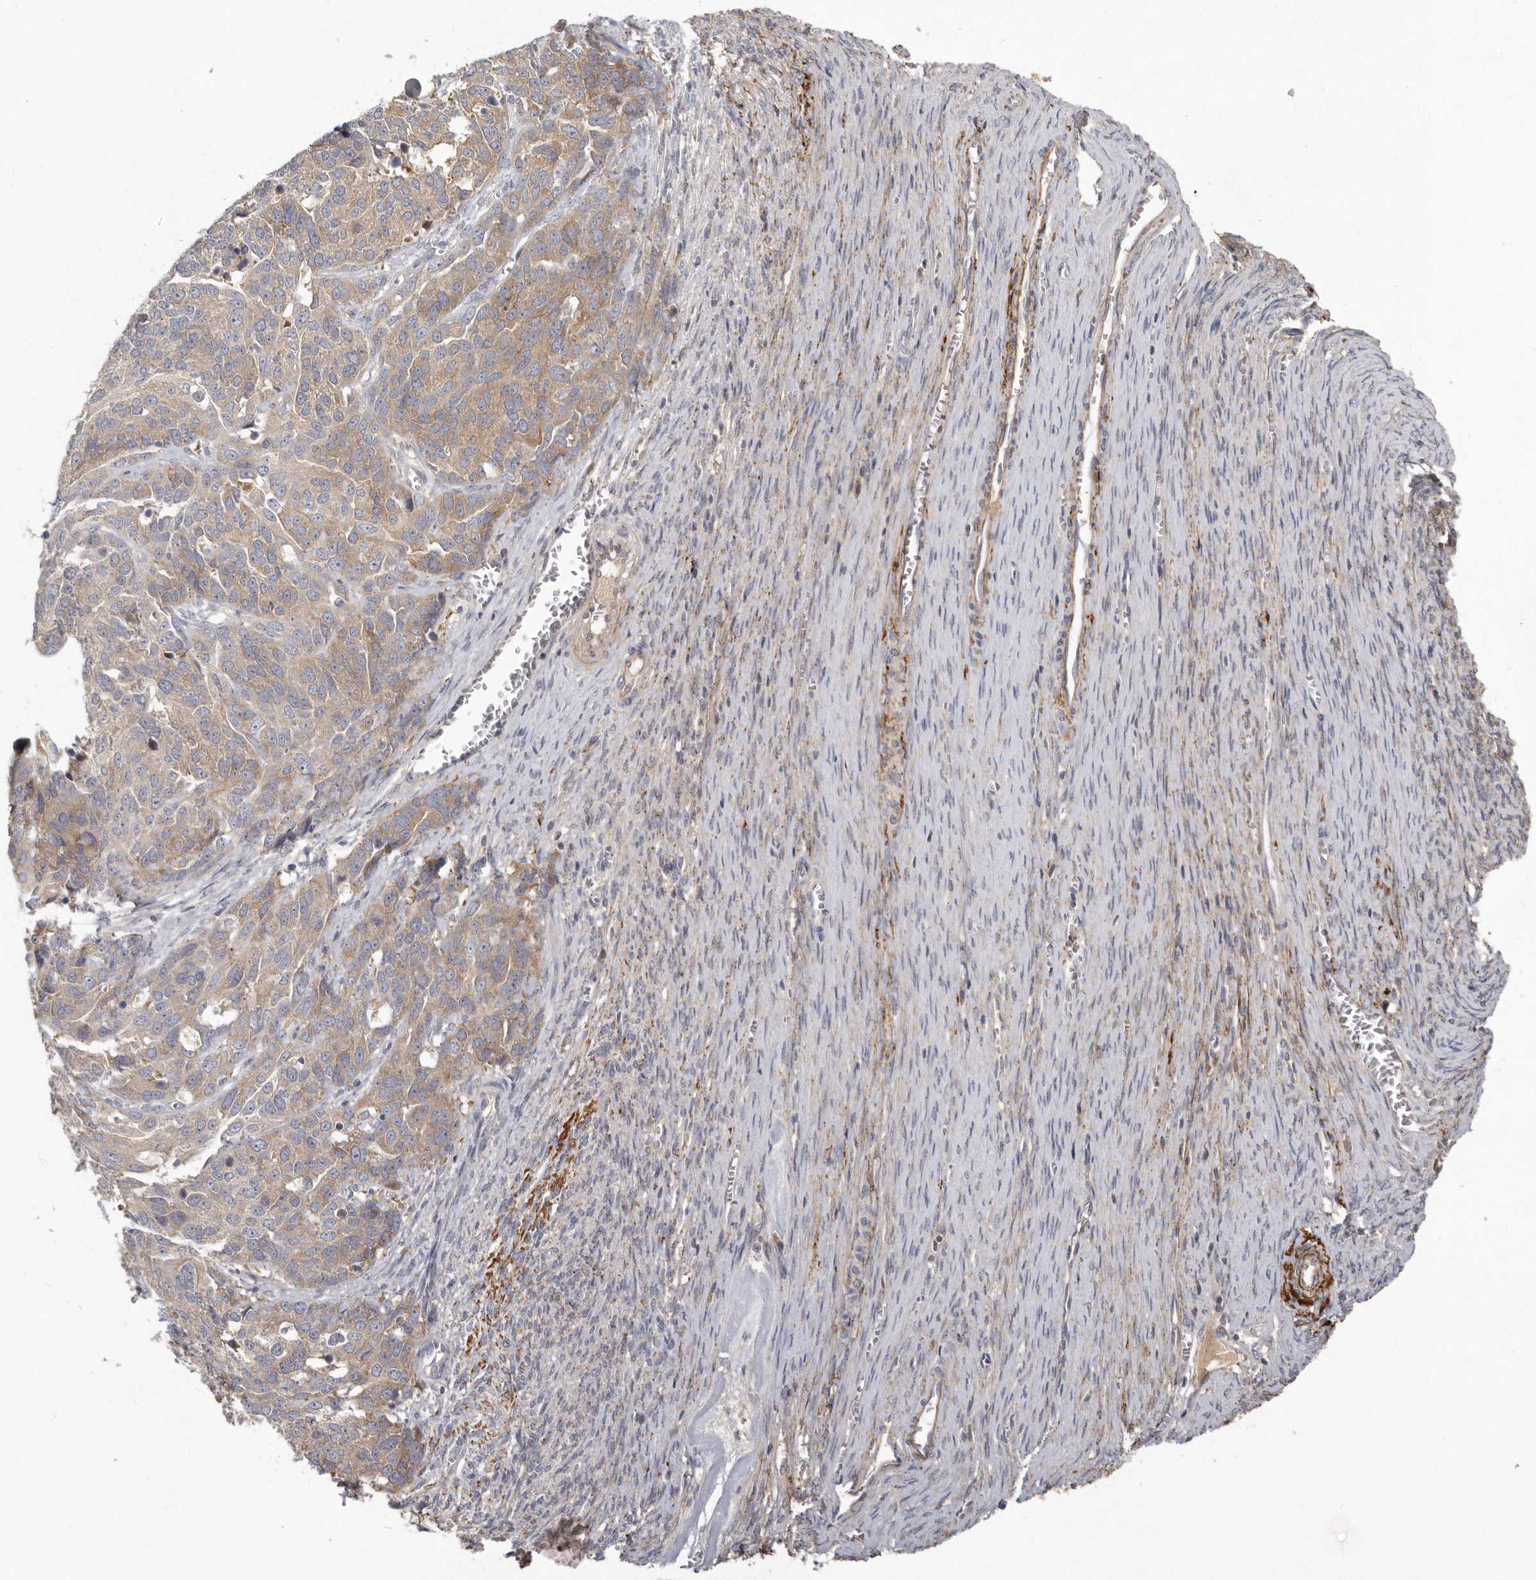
{"staining": {"intensity": "moderate", "quantity": "25%-75%", "location": "cytoplasmic/membranous"}, "tissue": "ovarian cancer", "cell_type": "Tumor cells", "image_type": "cancer", "snomed": [{"axis": "morphology", "description": "Cystadenocarcinoma, serous, NOS"}, {"axis": "topography", "description": "Ovary"}], "caption": "Immunohistochemical staining of human ovarian cancer shows moderate cytoplasmic/membranous protein expression in about 25%-75% of tumor cells. (DAB (3,3'-diaminobenzidine) = brown stain, brightfield microscopy at high magnification).", "gene": "CFAP298", "patient": {"sex": "female", "age": 44}}